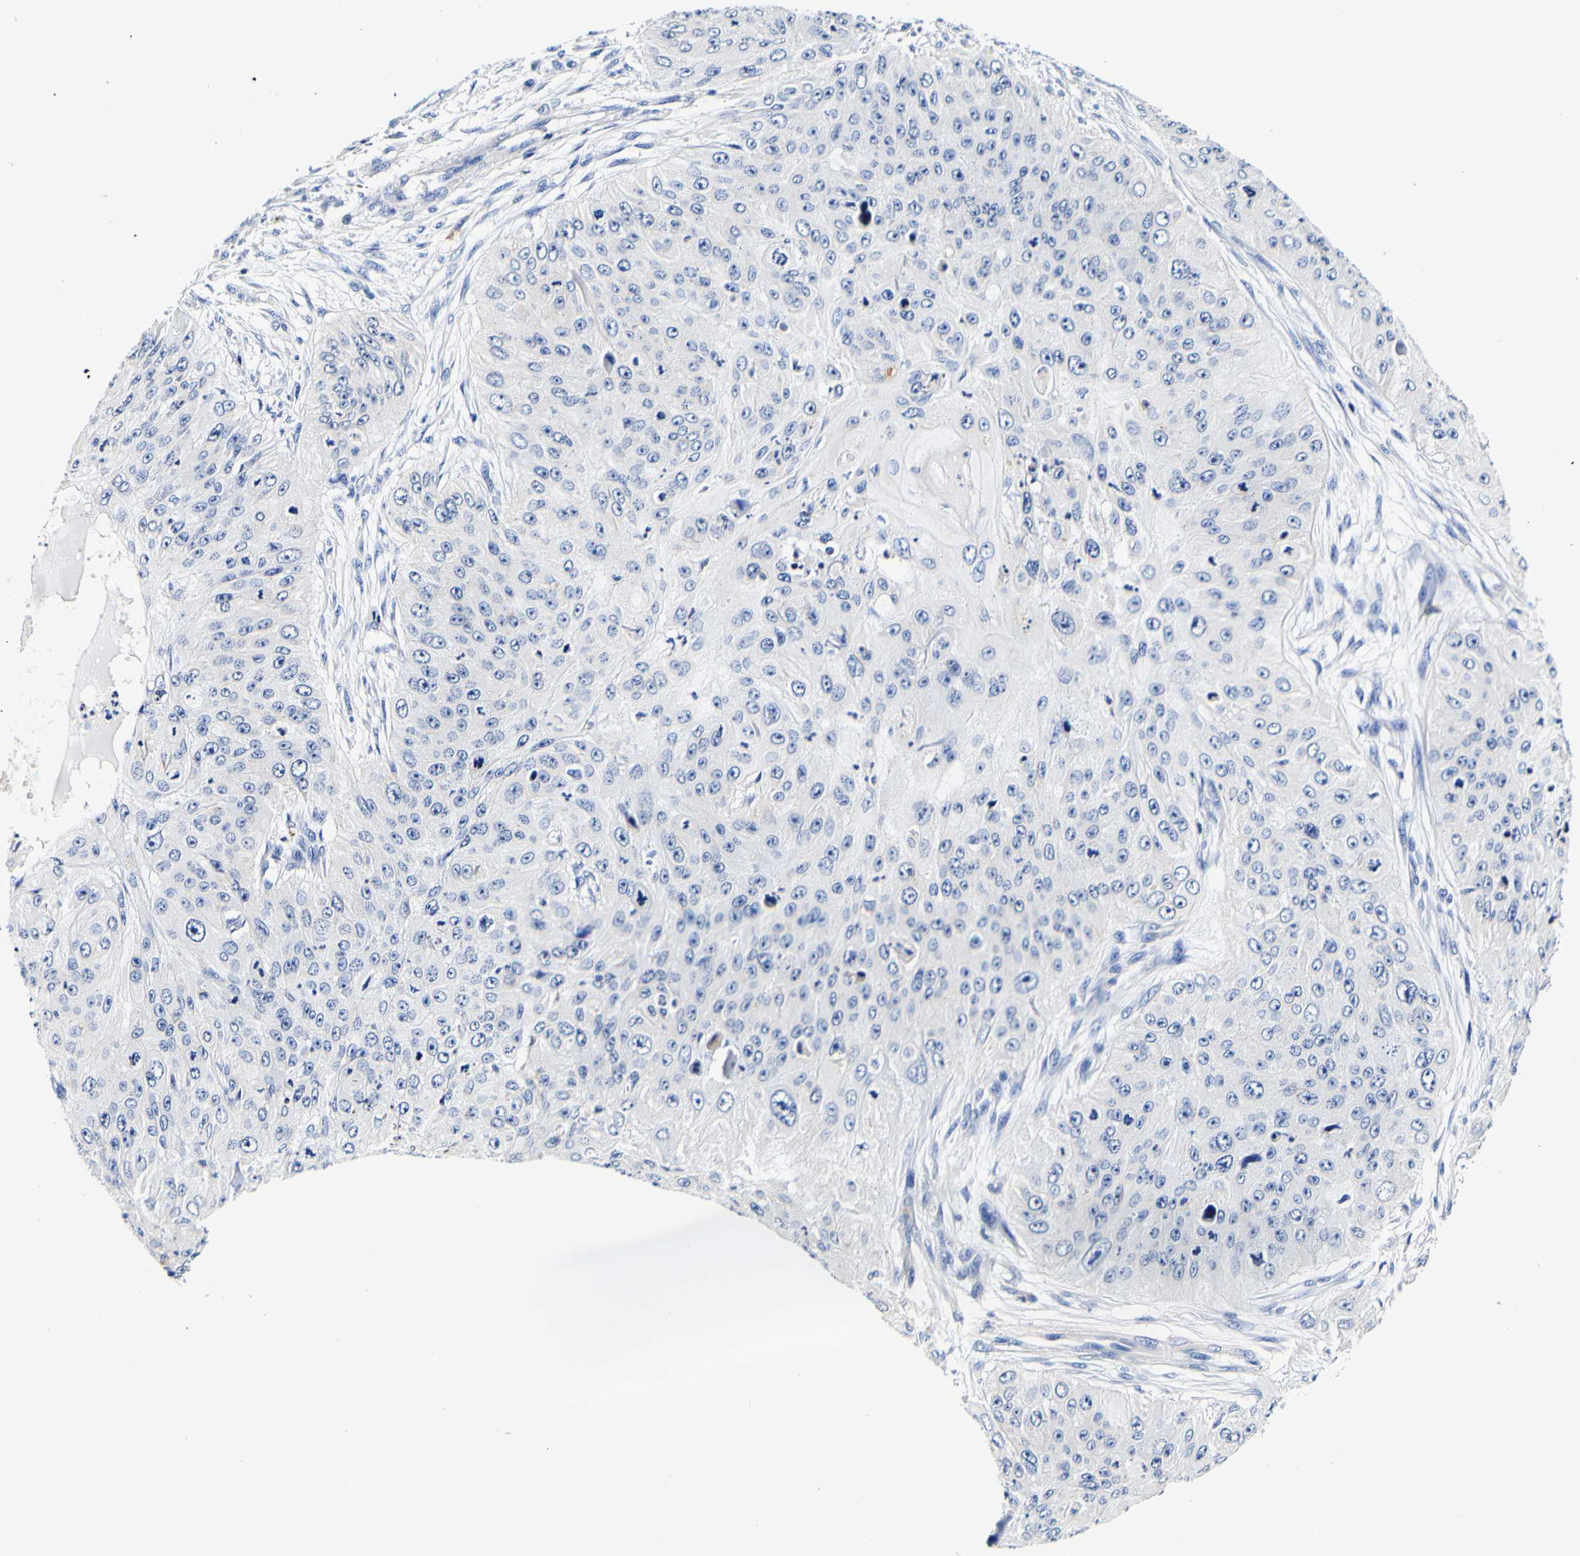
{"staining": {"intensity": "negative", "quantity": "none", "location": "none"}, "tissue": "skin cancer", "cell_type": "Tumor cells", "image_type": "cancer", "snomed": [{"axis": "morphology", "description": "Squamous cell carcinoma, NOS"}, {"axis": "topography", "description": "Skin"}], "caption": "Tumor cells are negative for brown protein staining in skin cancer (squamous cell carcinoma).", "gene": "CAMK4", "patient": {"sex": "female", "age": 80}}